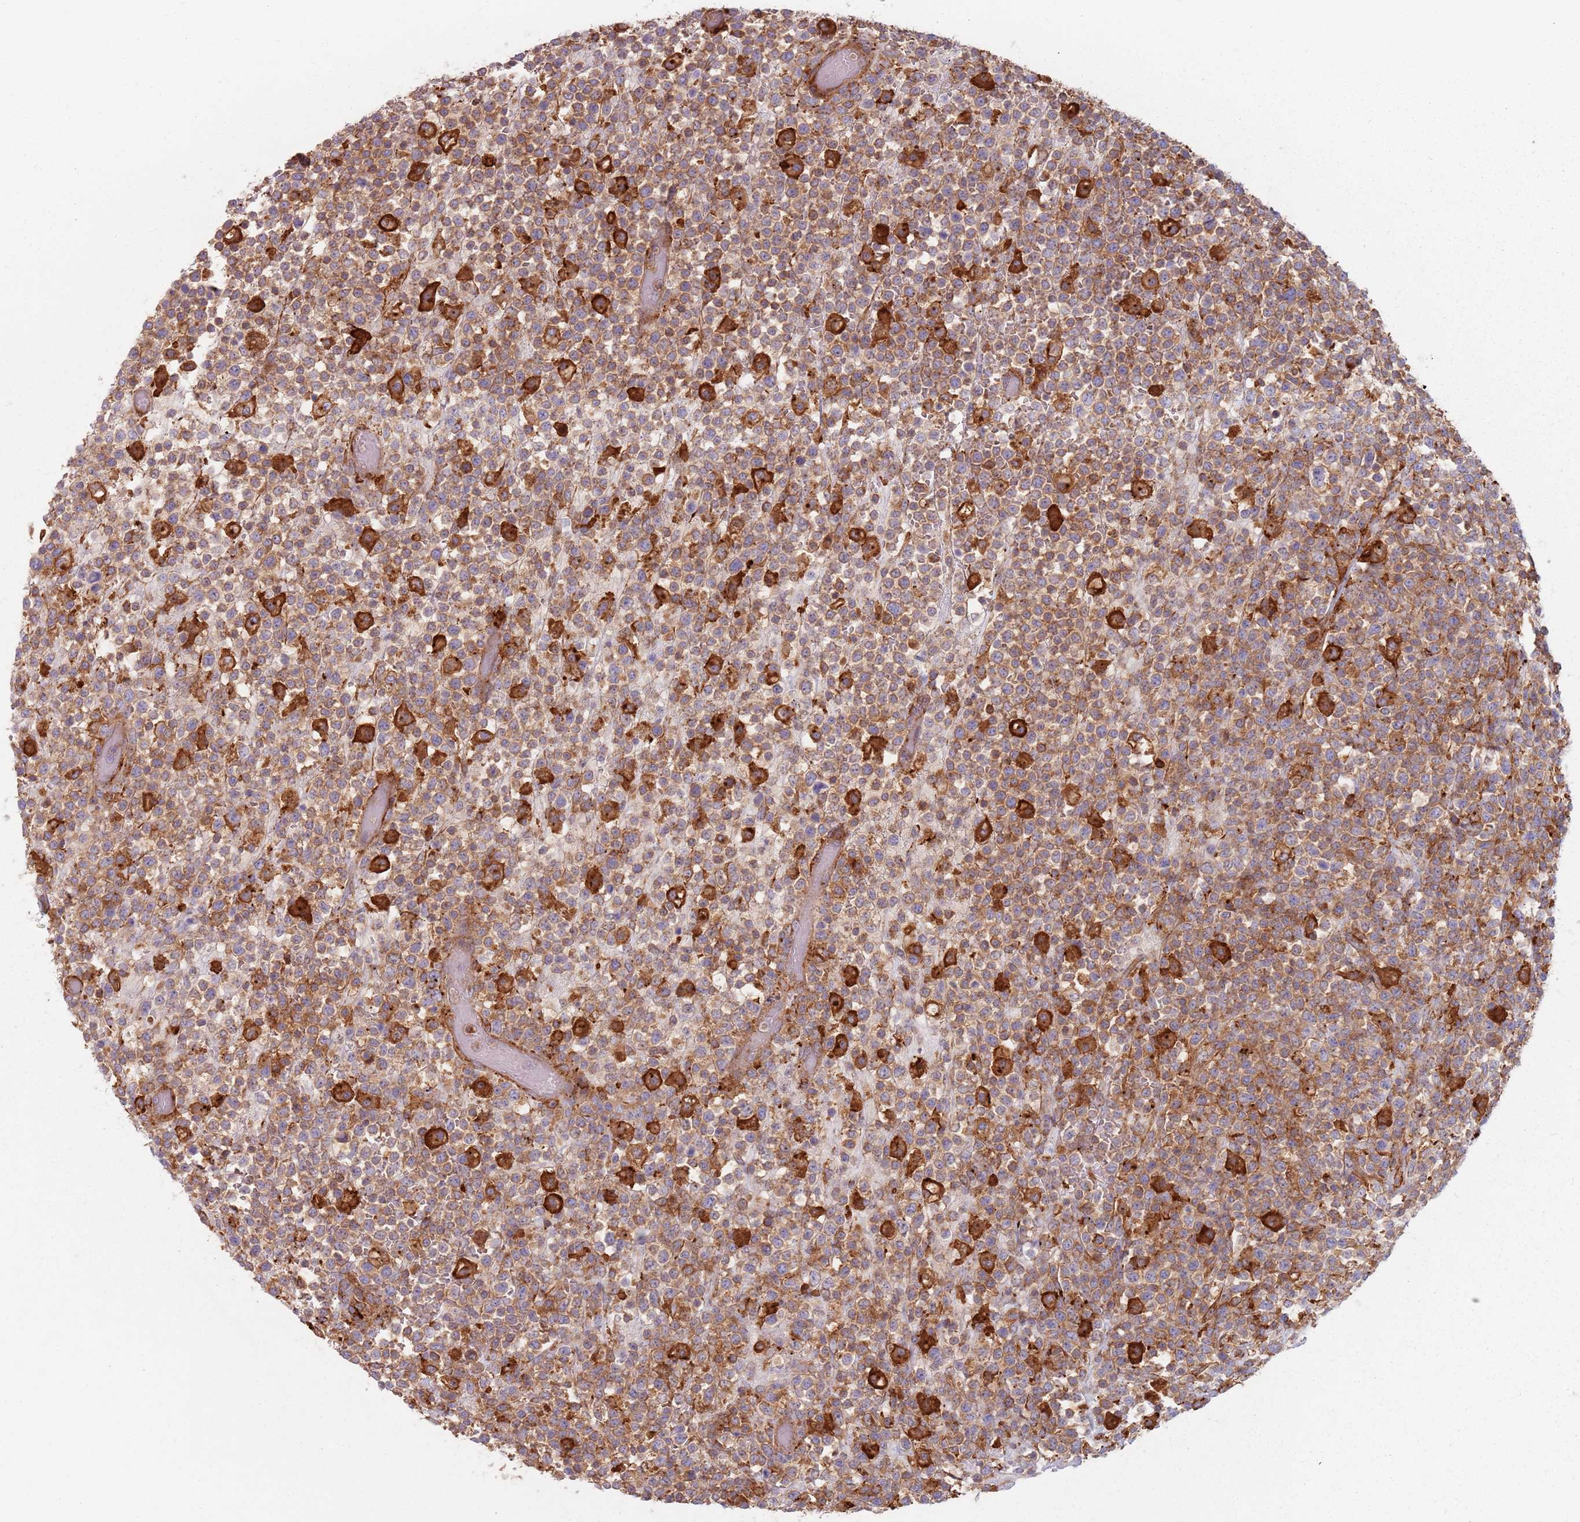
{"staining": {"intensity": "moderate", "quantity": ">75%", "location": "cytoplasmic/membranous"}, "tissue": "lymphoma", "cell_type": "Tumor cells", "image_type": "cancer", "snomed": [{"axis": "morphology", "description": "Malignant lymphoma, non-Hodgkin's type, High grade"}, {"axis": "topography", "description": "Colon"}], "caption": "Approximately >75% of tumor cells in lymphoma demonstrate moderate cytoplasmic/membranous protein positivity as visualized by brown immunohistochemical staining.", "gene": "TPD52L2", "patient": {"sex": "female", "age": 53}}